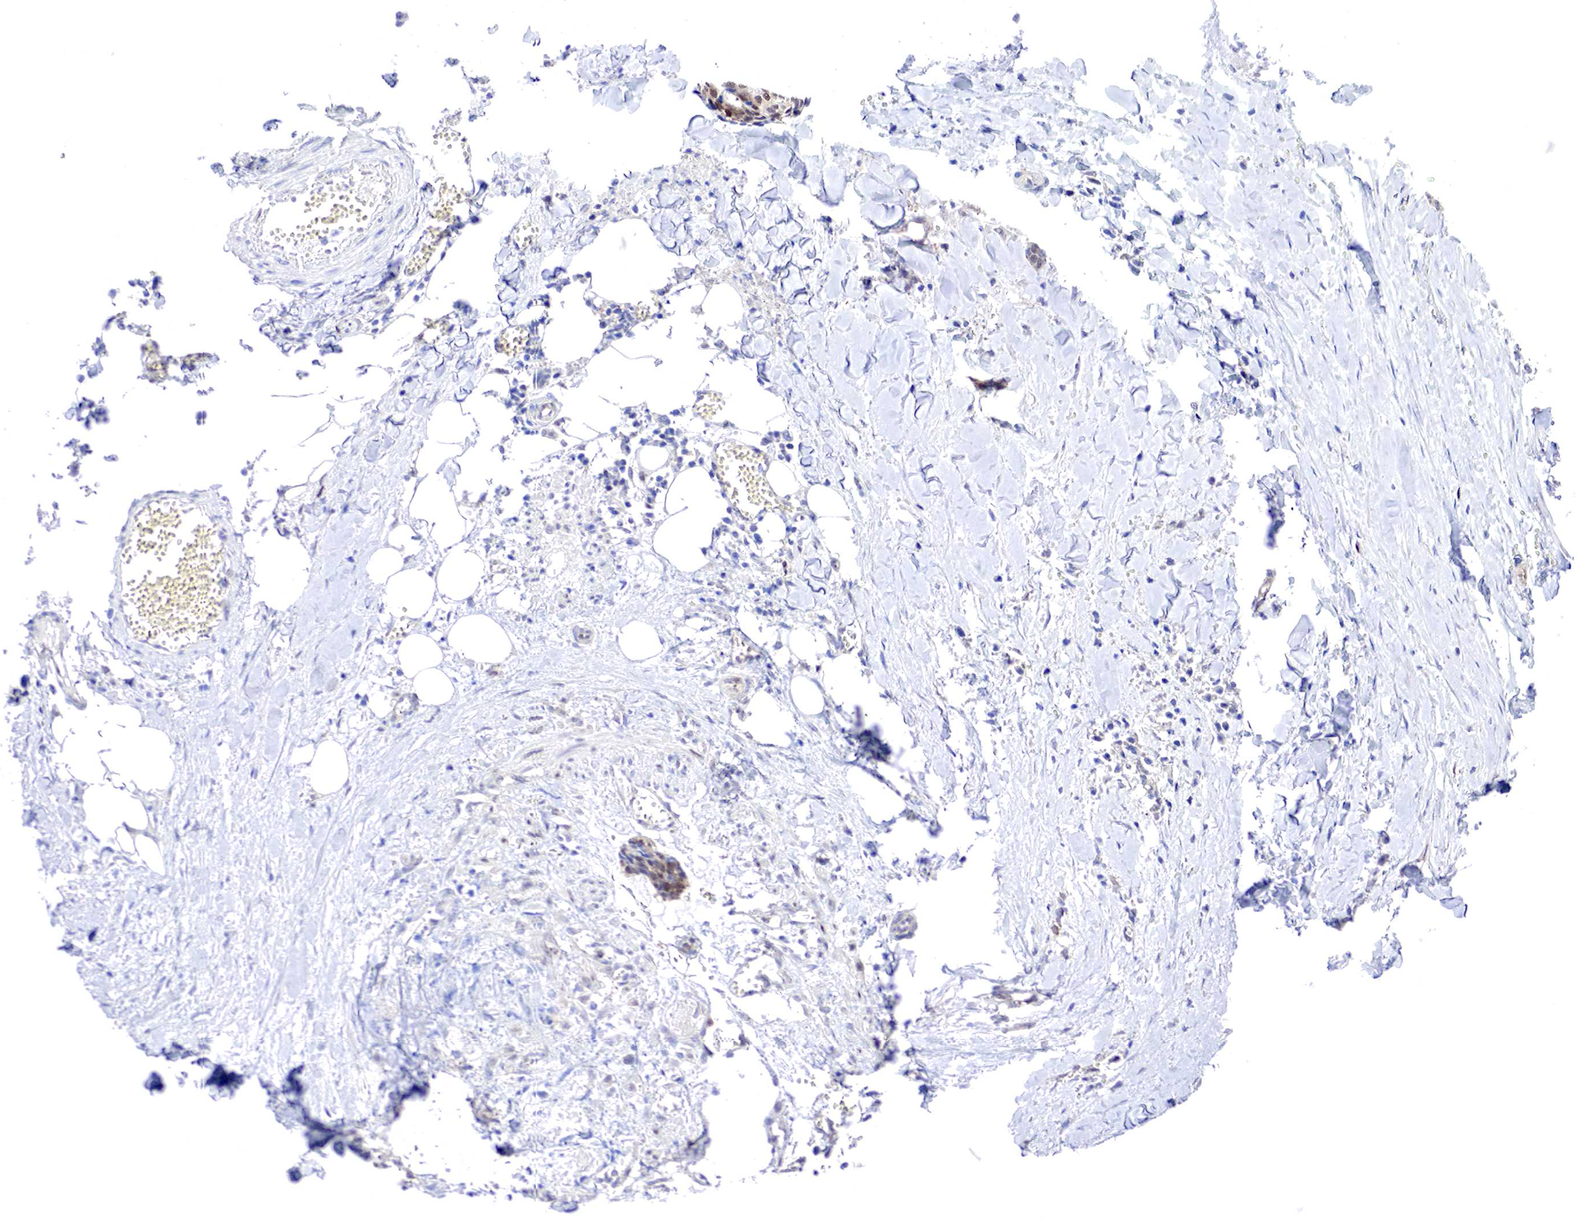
{"staining": {"intensity": "weak", "quantity": "25%-75%", "location": "cytoplasmic/membranous,nuclear"}, "tissue": "head and neck cancer", "cell_type": "Tumor cells", "image_type": "cancer", "snomed": [{"axis": "morphology", "description": "Squamous cell carcinoma, NOS"}, {"axis": "topography", "description": "Salivary gland"}, {"axis": "topography", "description": "Head-Neck"}], "caption": "Protein expression analysis of human head and neck squamous cell carcinoma reveals weak cytoplasmic/membranous and nuclear staining in approximately 25%-75% of tumor cells. The protein of interest is shown in brown color, while the nuclei are stained blue.", "gene": "PABIR2", "patient": {"sex": "male", "age": 70}}